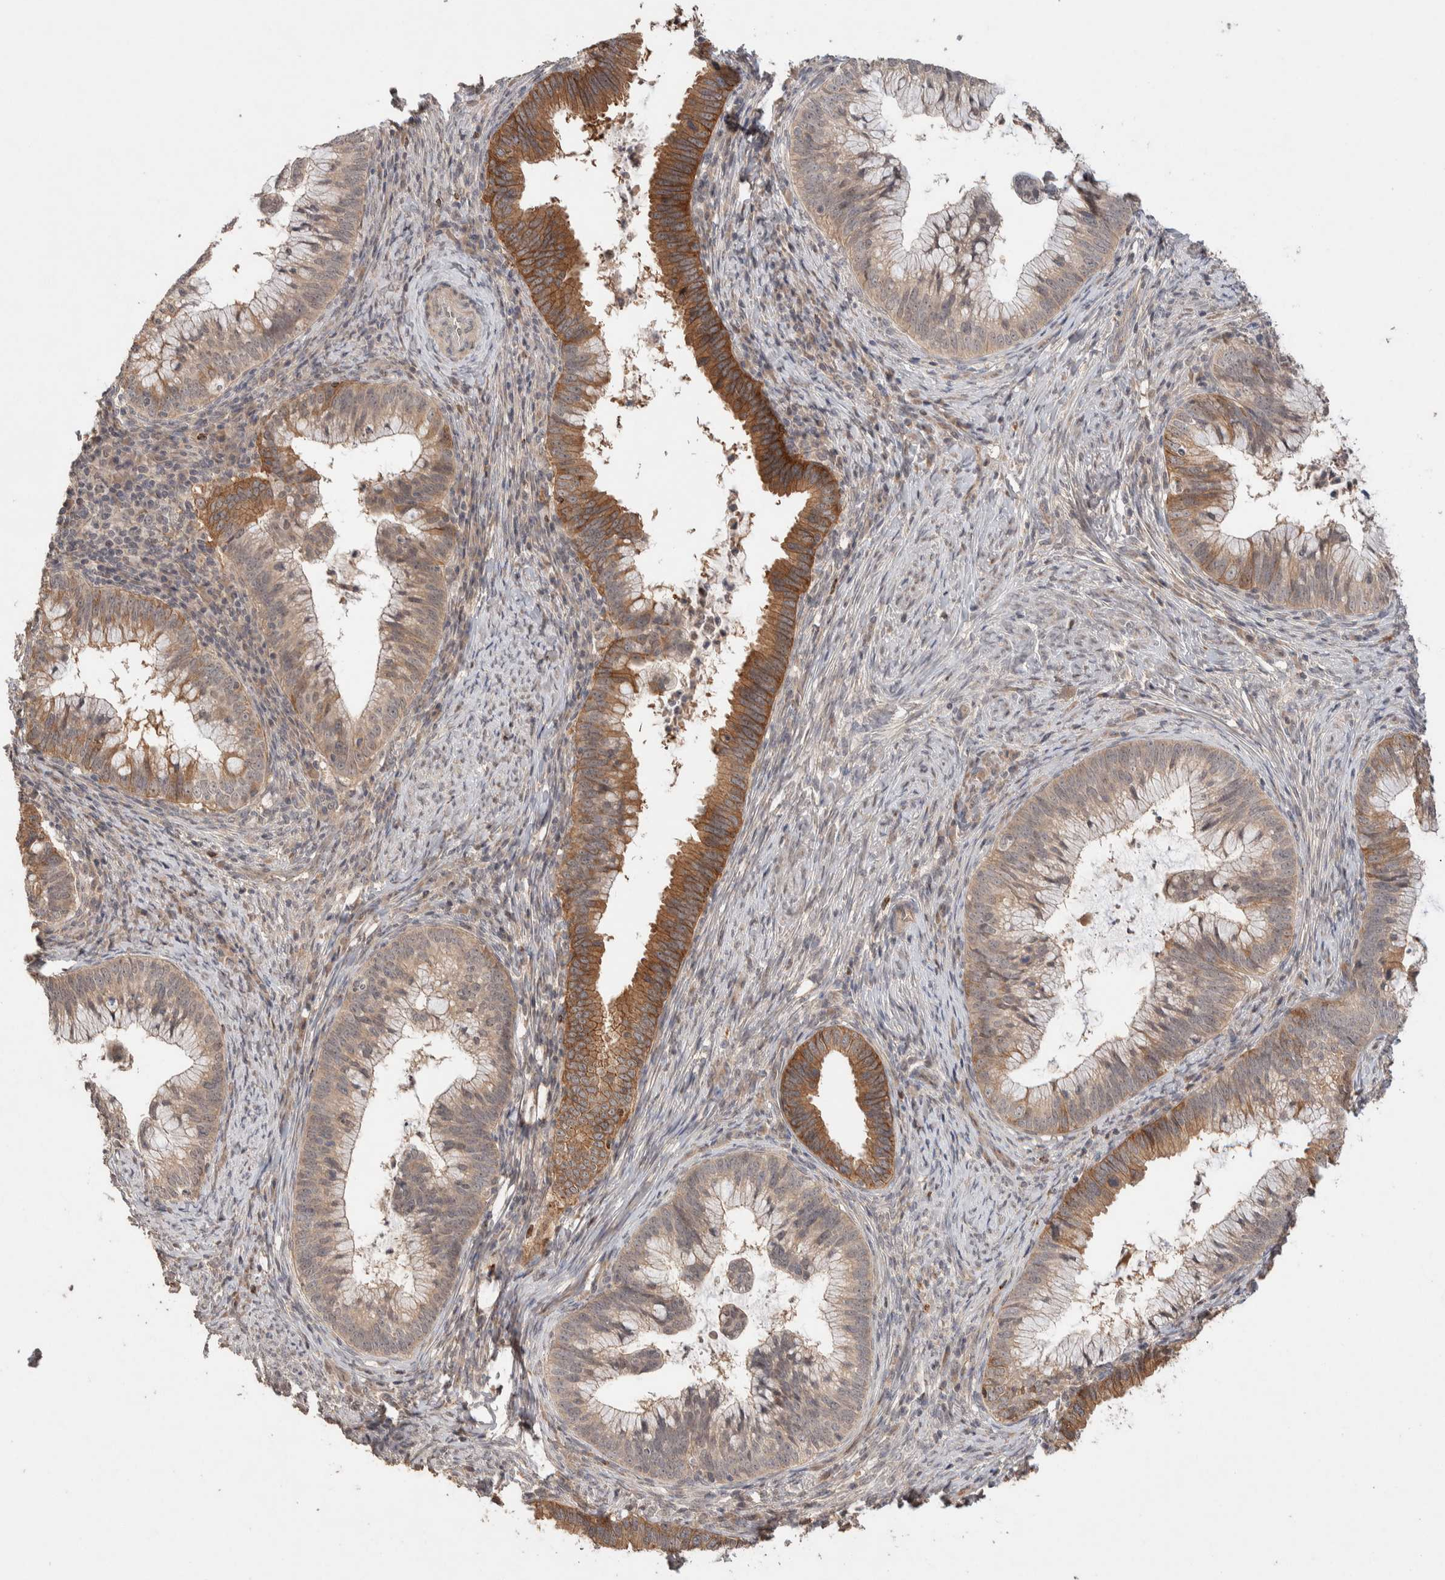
{"staining": {"intensity": "moderate", "quantity": ">75%", "location": "cytoplasmic/membranous"}, "tissue": "cervical cancer", "cell_type": "Tumor cells", "image_type": "cancer", "snomed": [{"axis": "morphology", "description": "Adenocarcinoma, NOS"}, {"axis": "topography", "description": "Cervix"}], "caption": "Cervical cancer tissue reveals moderate cytoplasmic/membranous expression in about >75% of tumor cells, visualized by immunohistochemistry. The staining is performed using DAB brown chromogen to label protein expression. The nuclei are counter-stained blue using hematoxylin.", "gene": "CASK", "patient": {"sex": "female", "age": 36}}